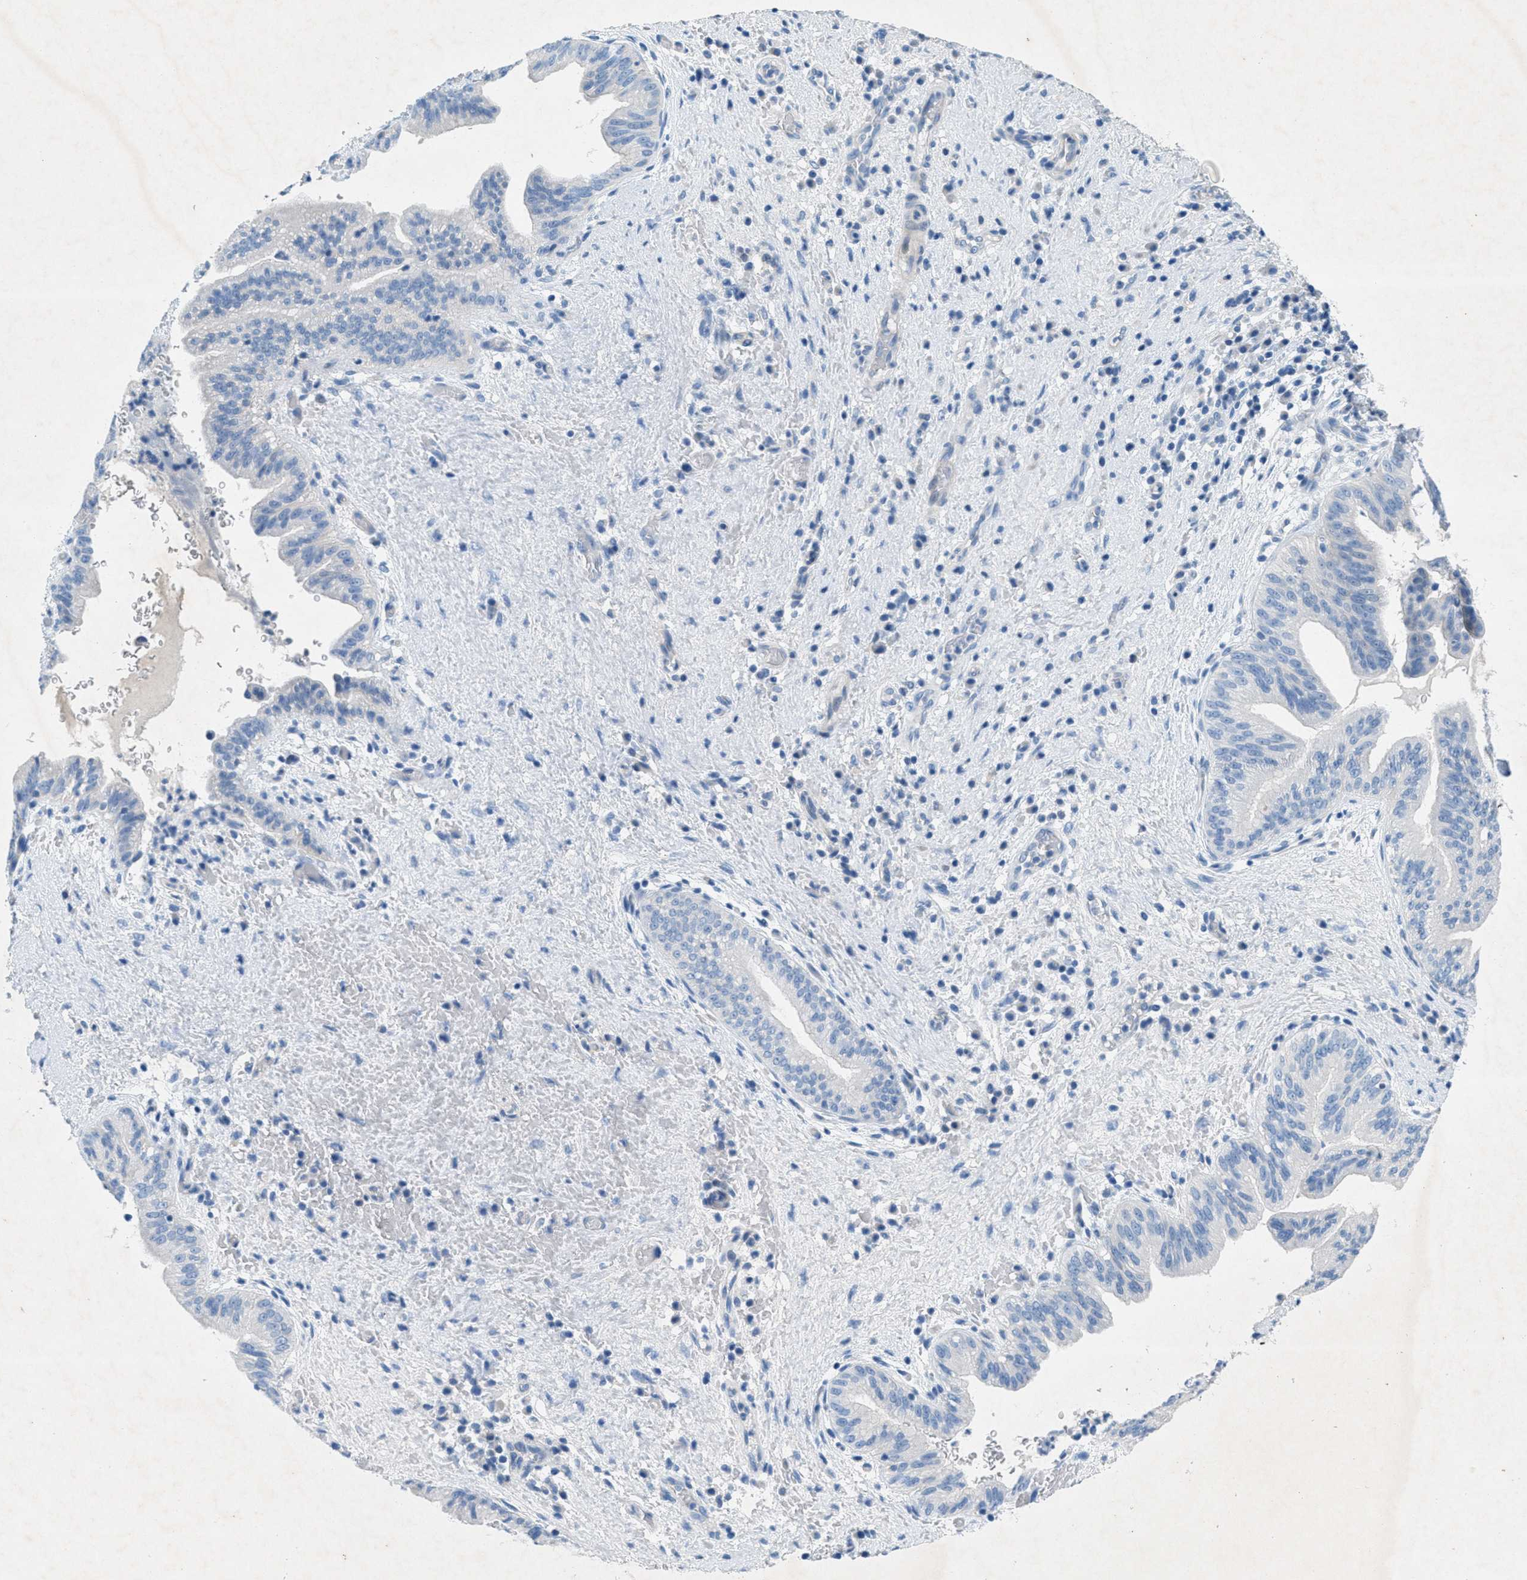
{"staining": {"intensity": "negative", "quantity": "none", "location": "none"}, "tissue": "liver cancer", "cell_type": "Tumor cells", "image_type": "cancer", "snomed": [{"axis": "morphology", "description": "Cholangiocarcinoma"}, {"axis": "topography", "description": "Liver"}], "caption": "Tumor cells show no significant positivity in liver cancer (cholangiocarcinoma).", "gene": "GALNT17", "patient": {"sex": "female", "age": 38}}